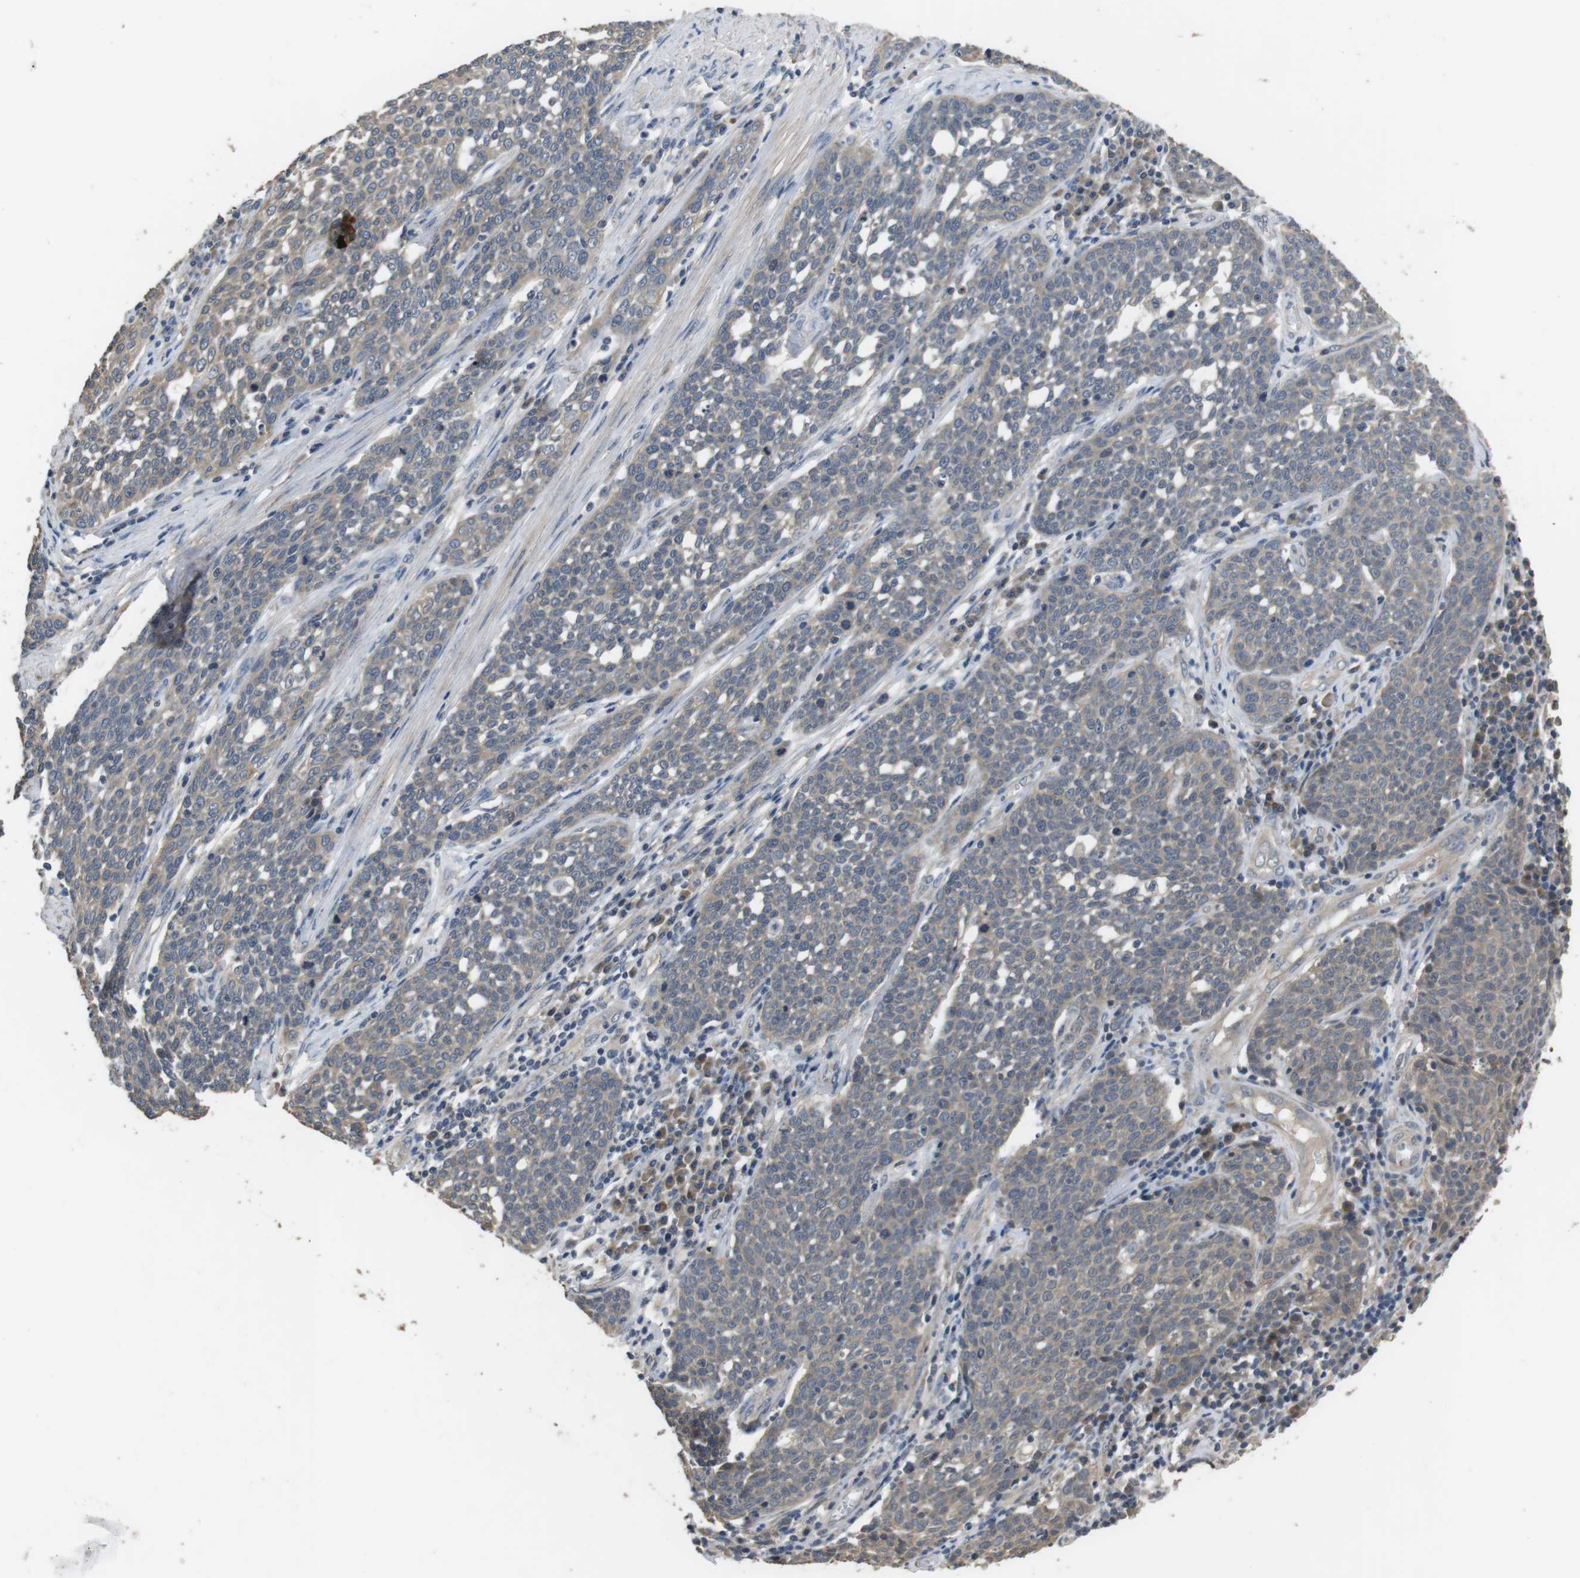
{"staining": {"intensity": "weak", "quantity": "25%-75%", "location": "cytoplasmic/membranous"}, "tissue": "cervical cancer", "cell_type": "Tumor cells", "image_type": "cancer", "snomed": [{"axis": "morphology", "description": "Squamous cell carcinoma, NOS"}, {"axis": "topography", "description": "Cervix"}], "caption": "Squamous cell carcinoma (cervical) stained with DAB (3,3'-diaminobenzidine) immunohistochemistry exhibits low levels of weak cytoplasmic/membranous expression in about 25%-75% of tumor cells. The staining was performed using DAB (3,3'-diaminobenzidine), with brown indicating positive protein expression. Nuclei are stained blue with hematoxylin.", "gene": "ADGRL3", "patient": {"sex": "female", "age": 34}}